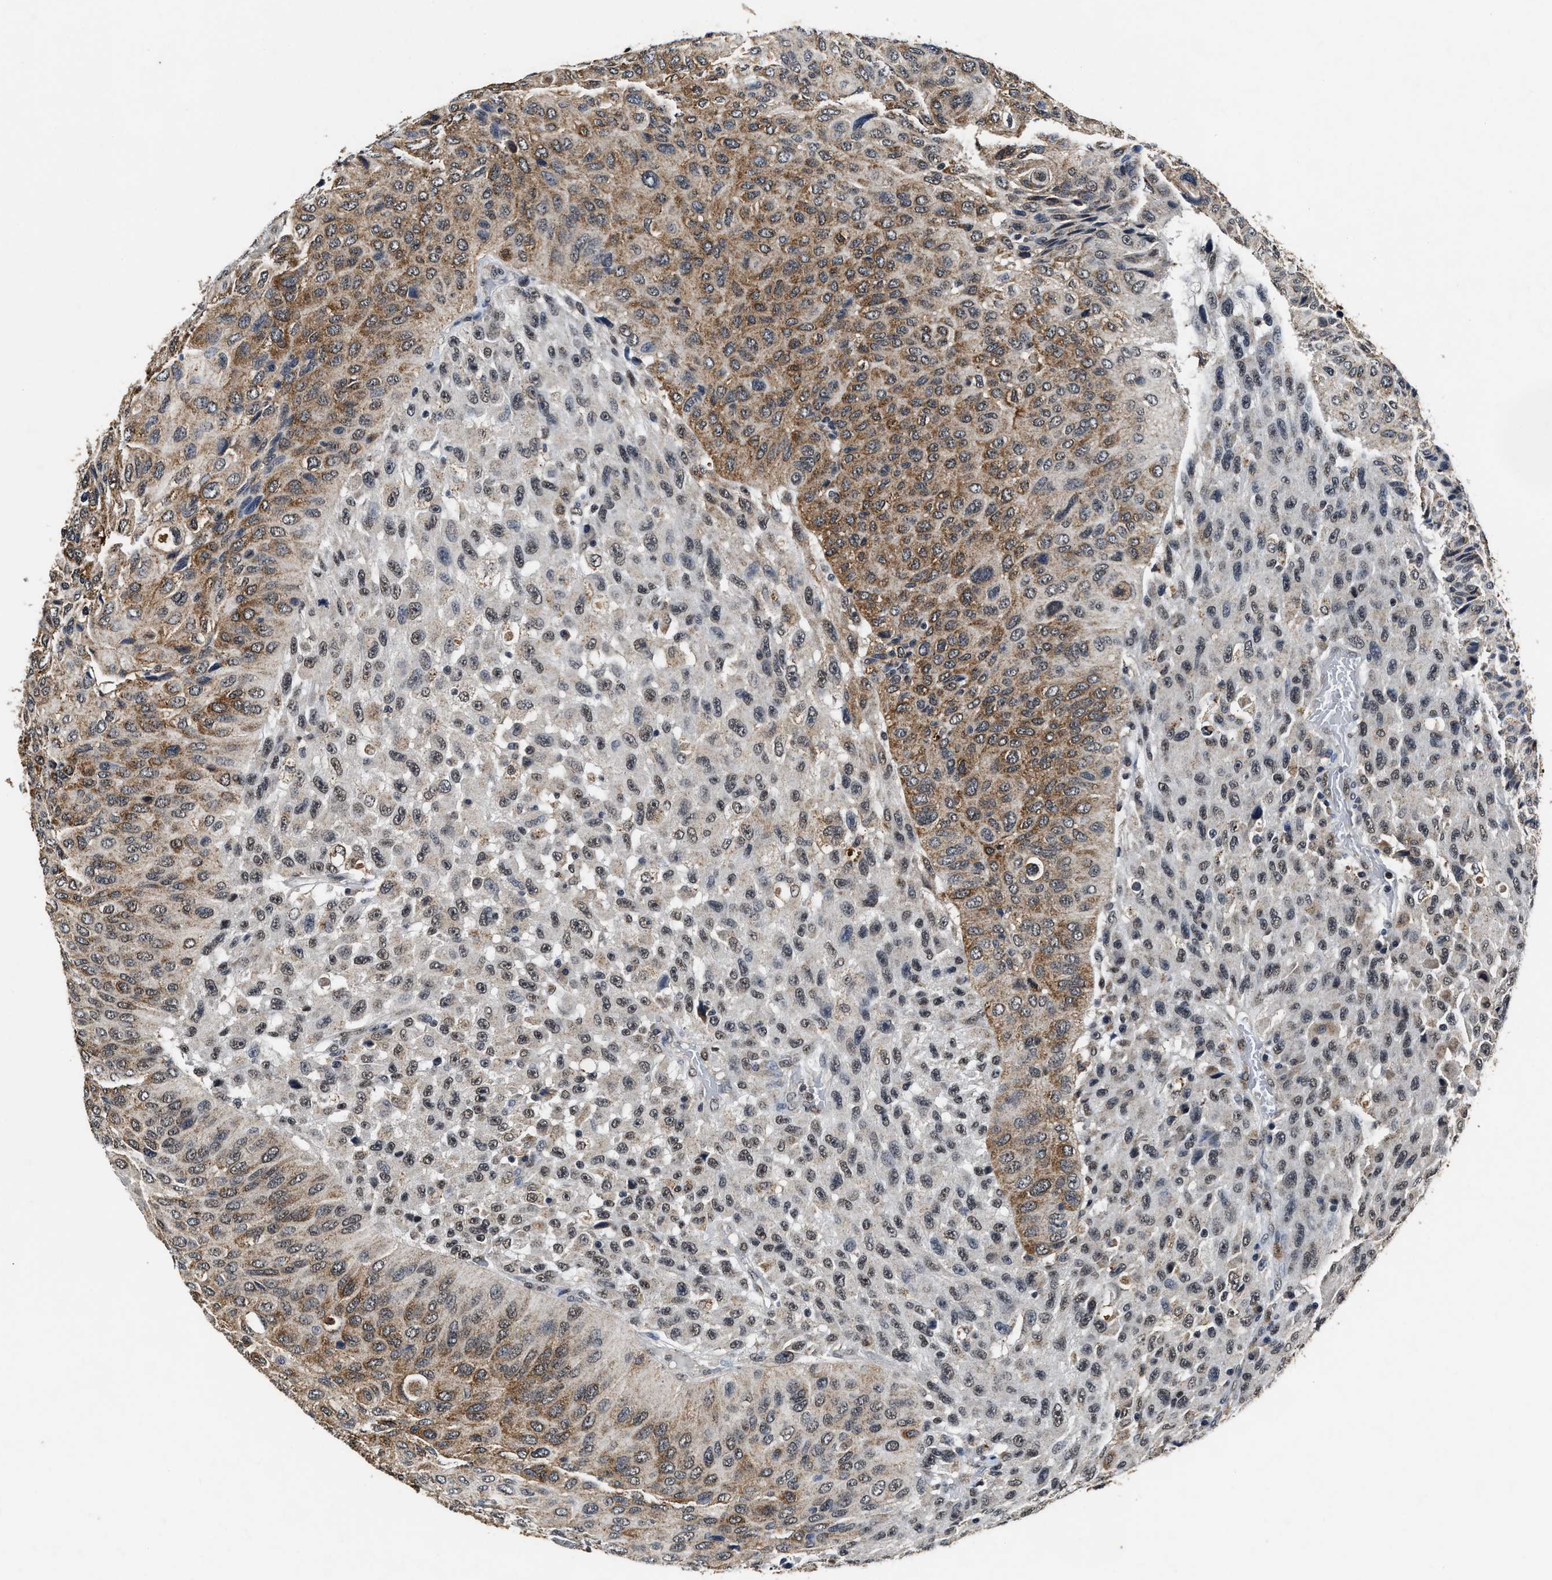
{"staining": {"intensity": "moderate", "quantity": ">75%", "location": "cytoplasmic/membranous,nuclear"}, "tissue": "urothelial cancer", "cell_type": "Tumor cells", "image_type": "cancer", "snomed": [{"axis": "morphology", "description": "Urothelial carcinoma, High grade"}, {"axis": "topography", "description": "Urinary bladder"}], "caption": "Protein expression analysis of human high-grade urothelial carcinoma reveals moderate cytoplasmic/membranous and nuclear expression in about >75% of tumor cells.", "gene": "ACOX1", "patient": {"sex": "male", "age": 66}}